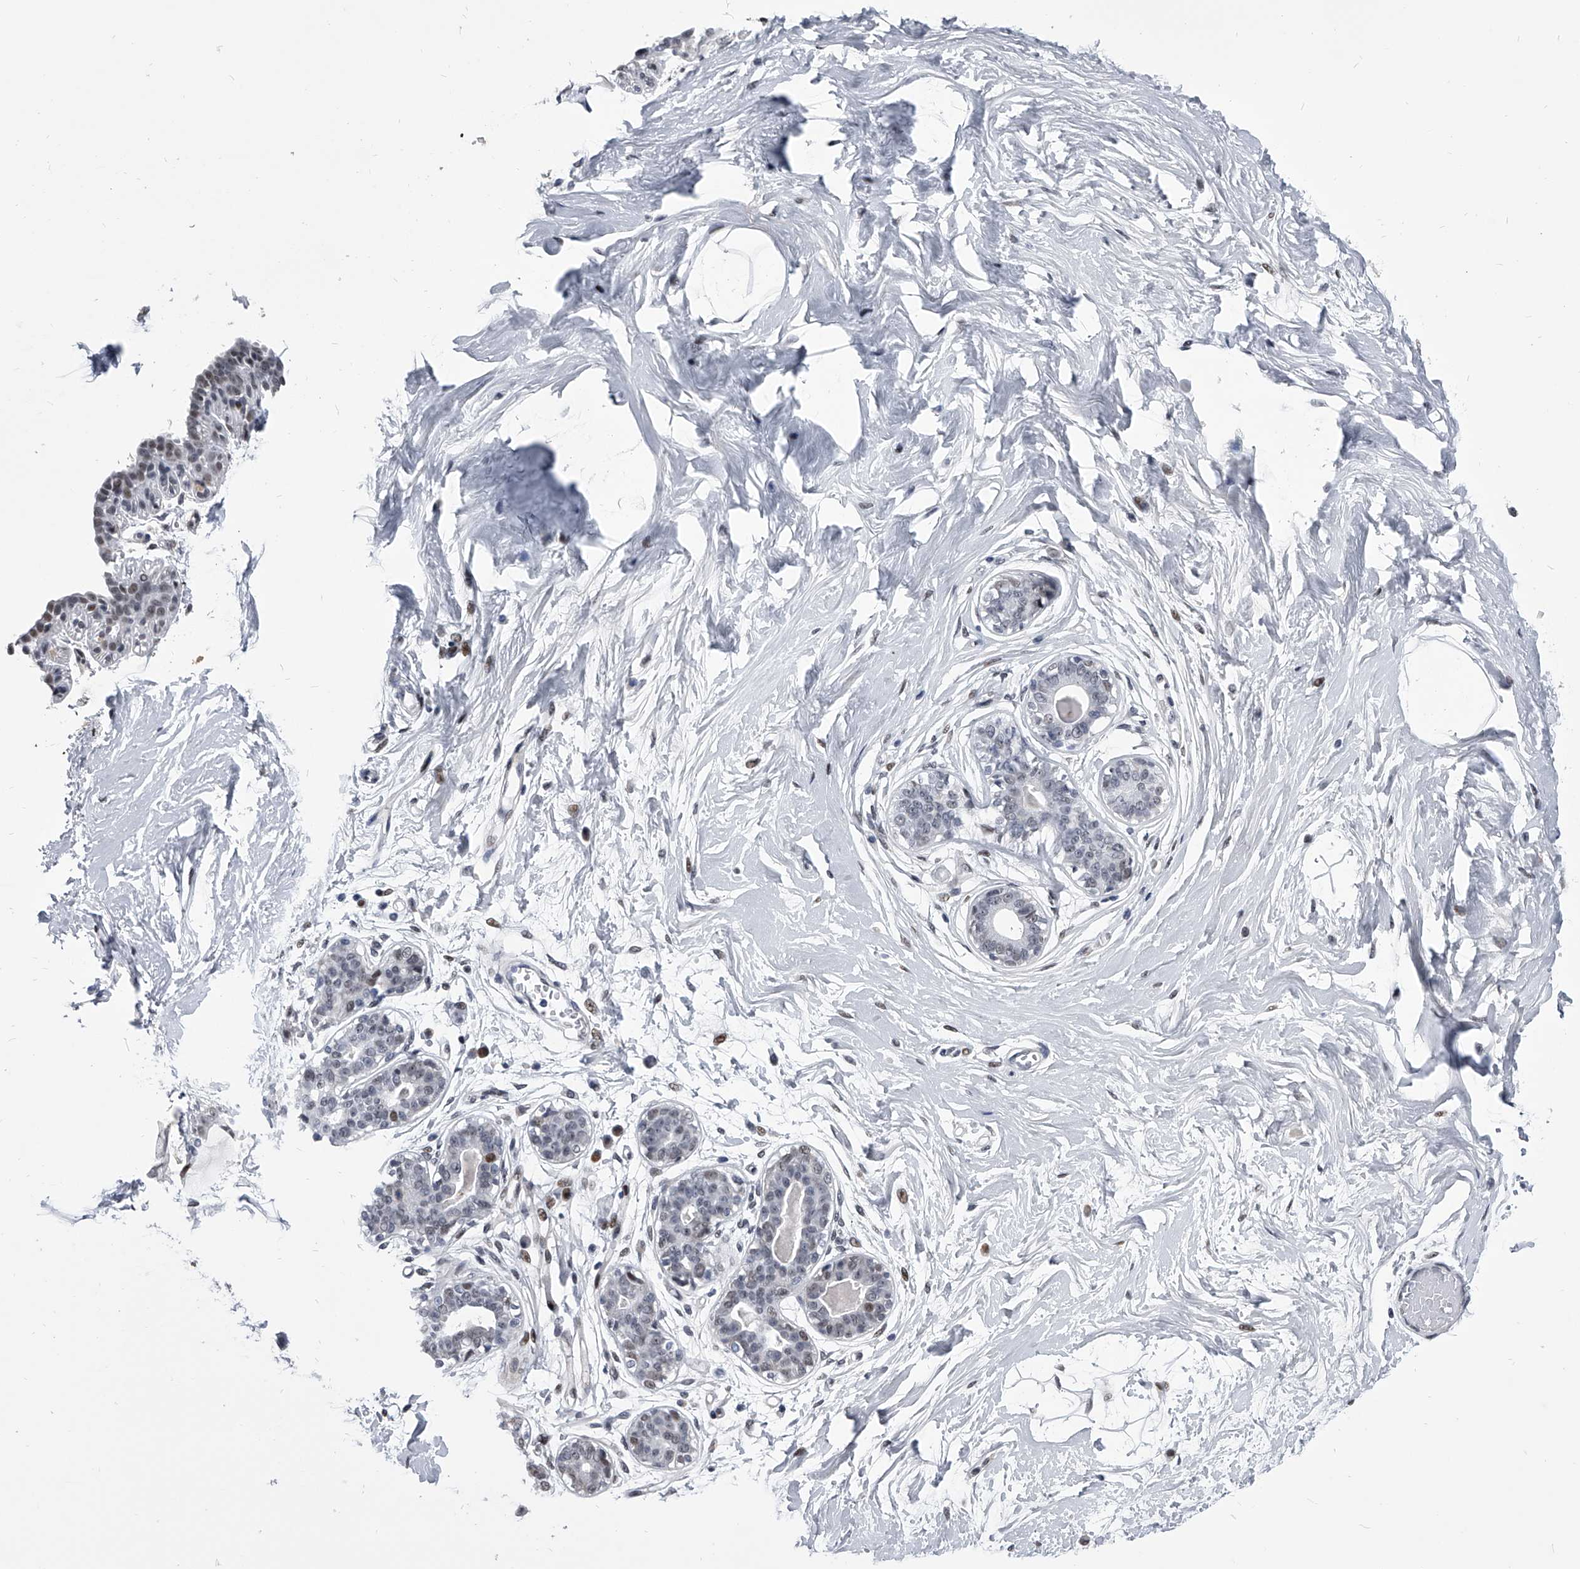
{"staining": {"intensity": "negative", "quantity": "none", "location": "none"}, "tissue": "breast", "cell_type": "Adipocytes", "image_type": "normal", "snomed": [{"axis": "morphology", "description": "Normal tissue, NOS"}, {"axis": "topography", "description": "Breast"}], "caption": "The photomicrograph demonstrates no staining of adipocytes in benign breast.", "gene": "CMTR1", "patient": {"sex": "female", "age": 45}}